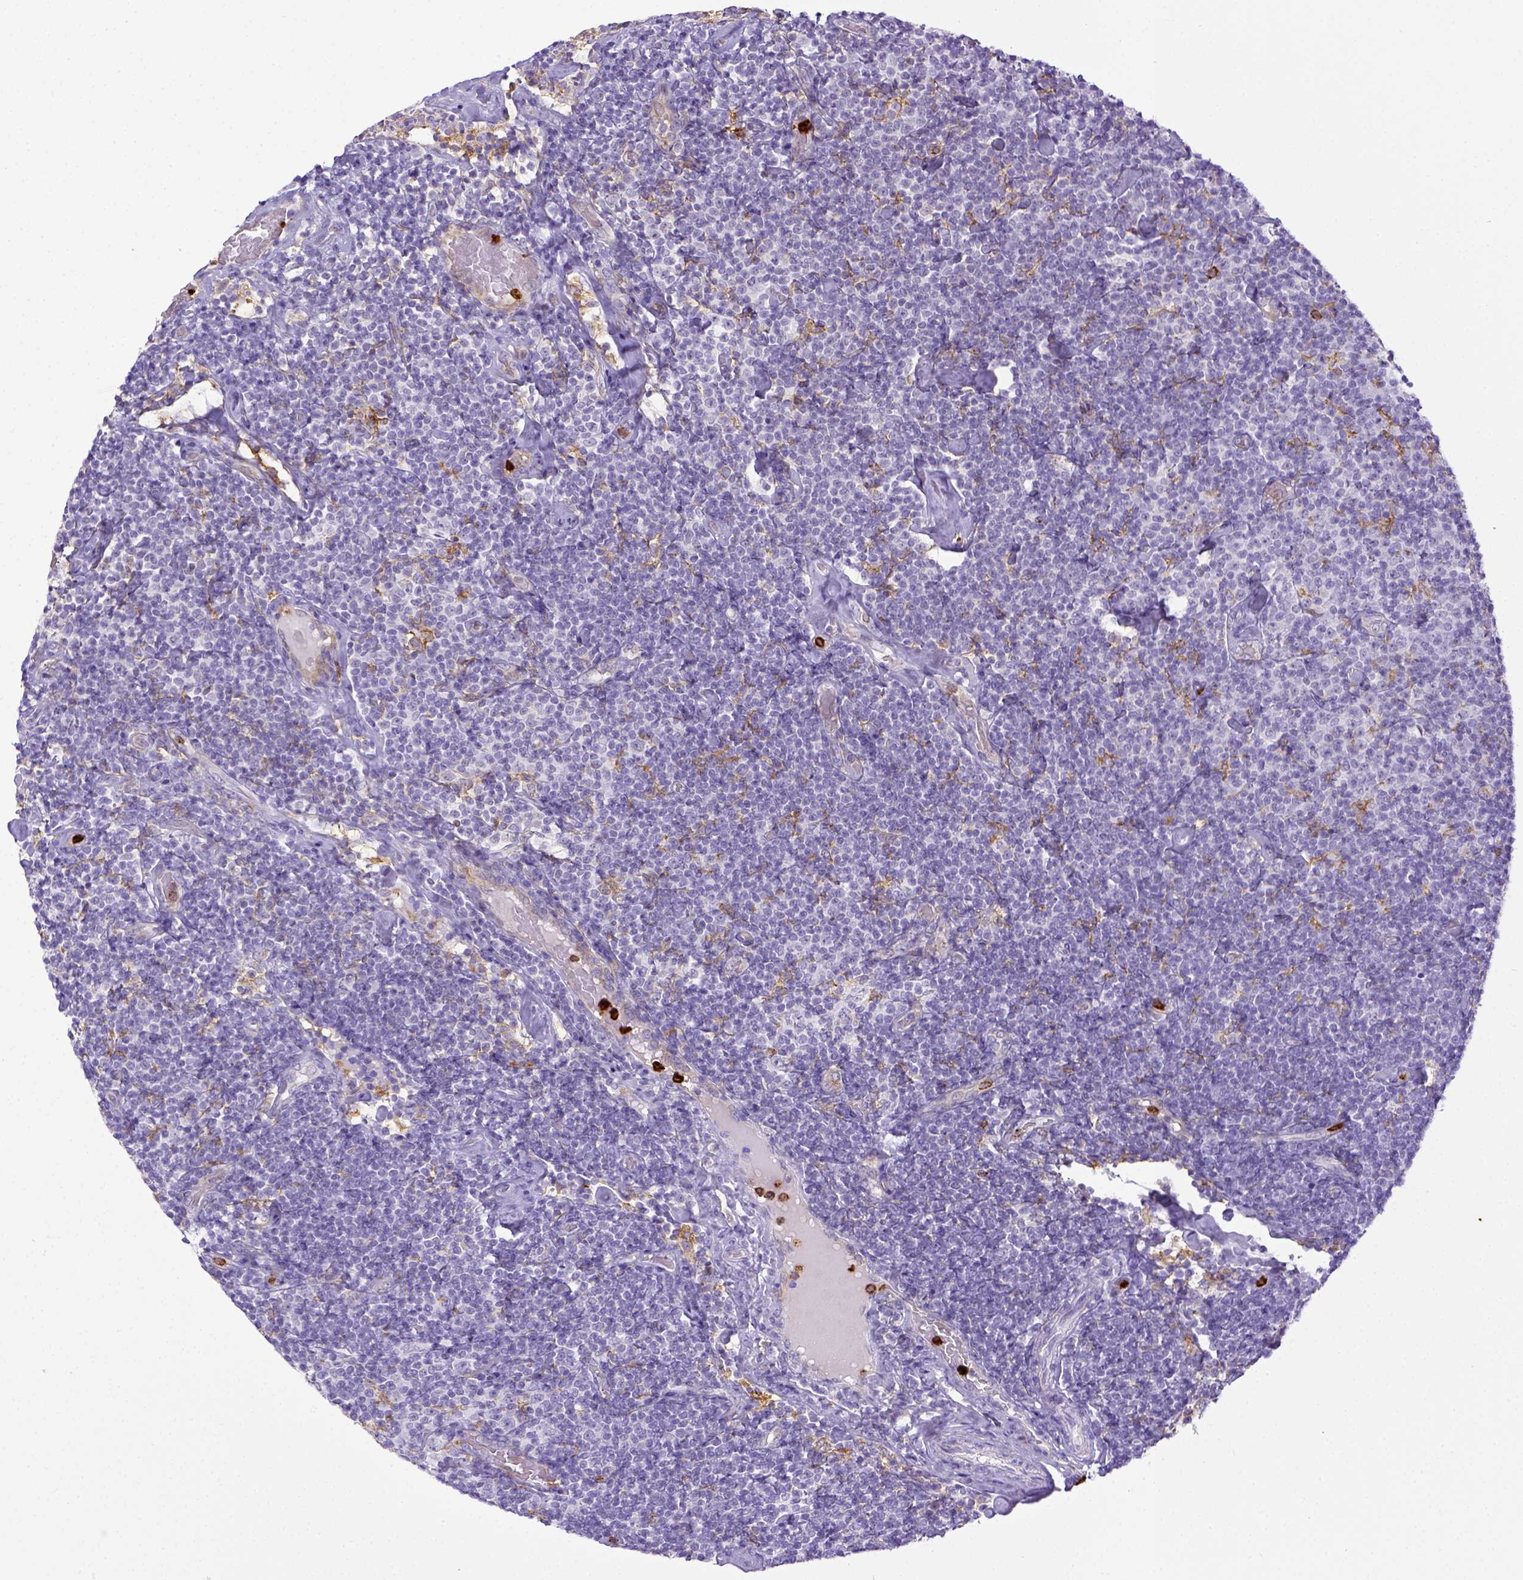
{"staining": {"intensity": "negative", "quantity": "none", "location": "none"}, "tissue": "lymphoma", "cell_type": "Tumor cells", "image_type": "cancer", "snomed": [{"axis": "morphology", "description": "Malignant lymphoma, non-Hodgkin's type, Low grade"}, {"axis": "topography", "description": "Lymph node"}], "caption": "DAB (3,3'-diaminobenzidine) immunohistochemical staining of malignant lymphoma, non-Hodgkin's type (low-grade) exhibits no significant expression in tumor cells. The staining was performed using DAB (3,3'-diaminobenzidine) to visualize the protein expression in brown, while the nuclei were stained in blue with hematoxylin (Magnification: 20x).", "gene": "ITGAM", "patient": {"sex": "male", "age": 81}}